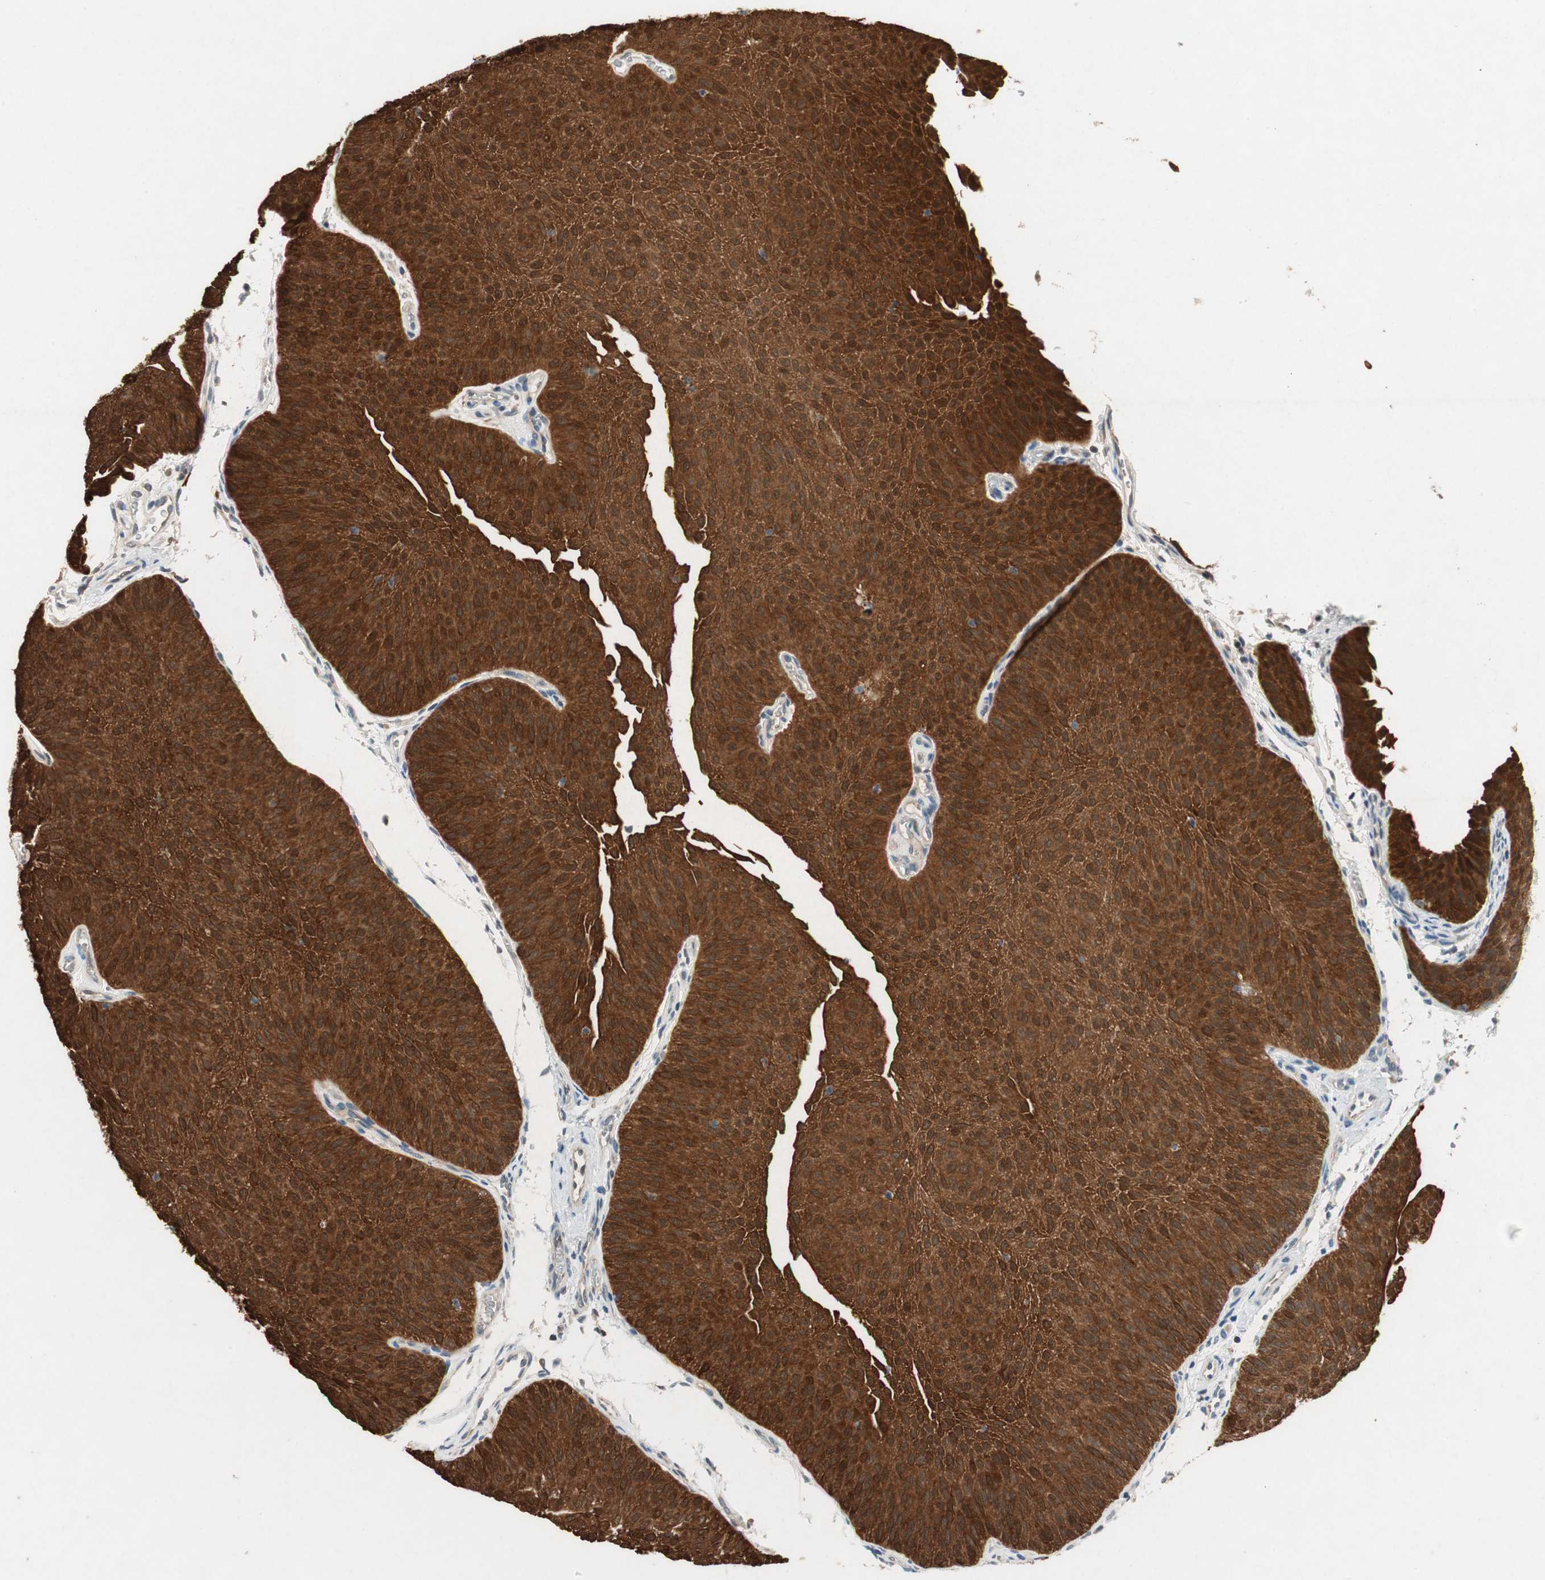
{"staining": {"intensity": "strong", "quantity": ">75%", "location": "cytoplasmic/membranous,nuclear"}, "tissue": "urothelial cancer", "cell_type": "Tumor cells", "image_type": "cancer", "snomed": [{"axis": "morphology", "description": "Urothelial carcinoma, Low grade"}, {"axis": "topography", "description": "Urinary bladder"}], "caption": "Low-grade urothelial carcinoma stained for a protein (brown) shows strong cytoplasmic/membranous and nuclear positive positivity in about >75% of tumor cells.", "gene": "SERPINB5", "patient": {"sex": "female", "age": 60}}